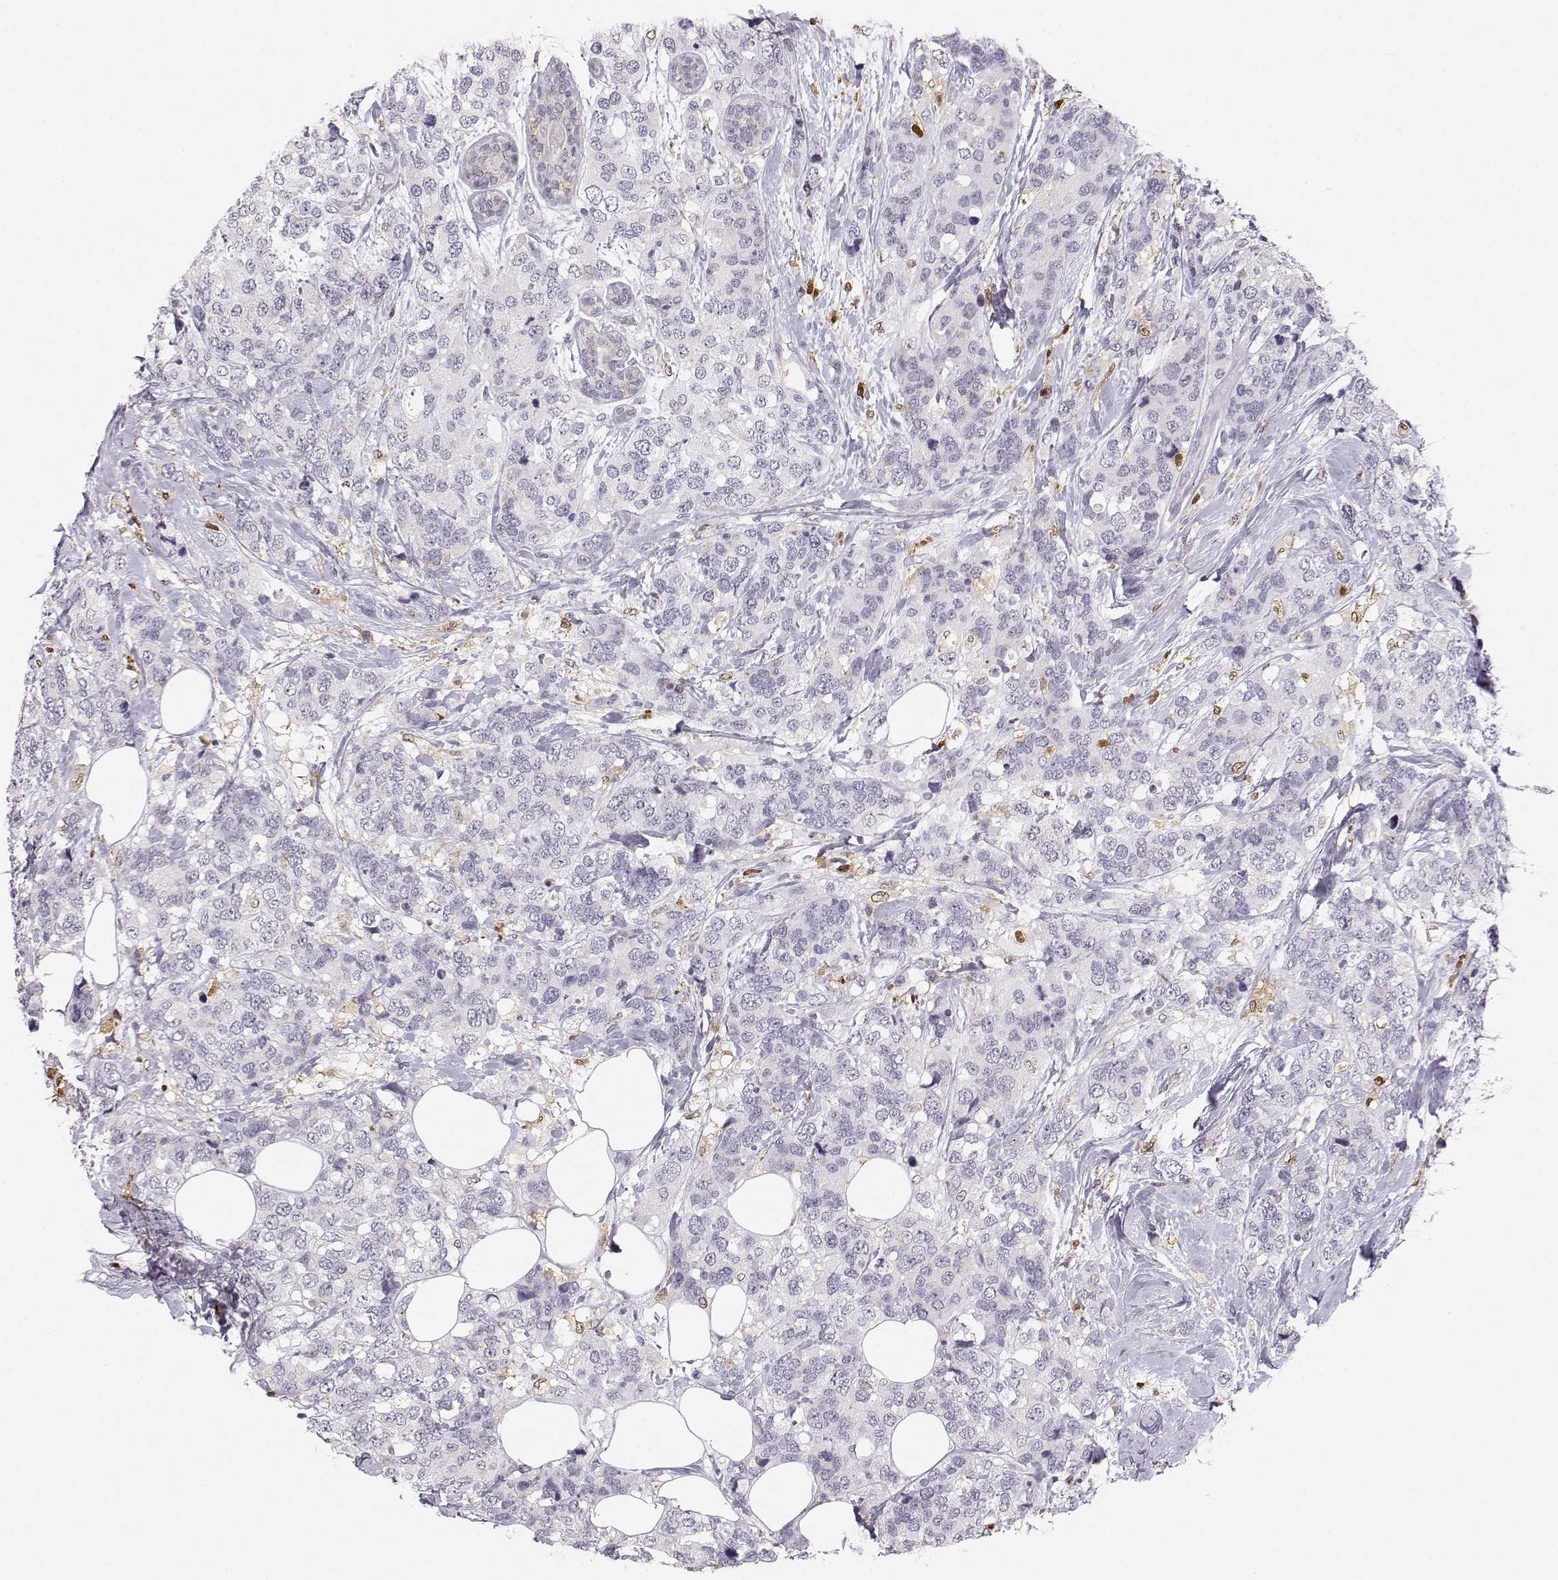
{"staining": {"intensity": "weak", "quantity": "<25%", "location": "cytoplasmic/membranous"}, "tissue": "breast cancer", "cell_type": "Tumor cells", "image_type": "cancer", "snomed": [{"axis": "morphology", "description": "Lobular carcinoma"}, {"axis": "topography", "description": "Breast"}], "caption": "Breast lobular carcinoma stained for a protein using IHC displays no staining tumor cells.", "gene": "HTR7", "patient": {"sex": "female", "age": 59}}